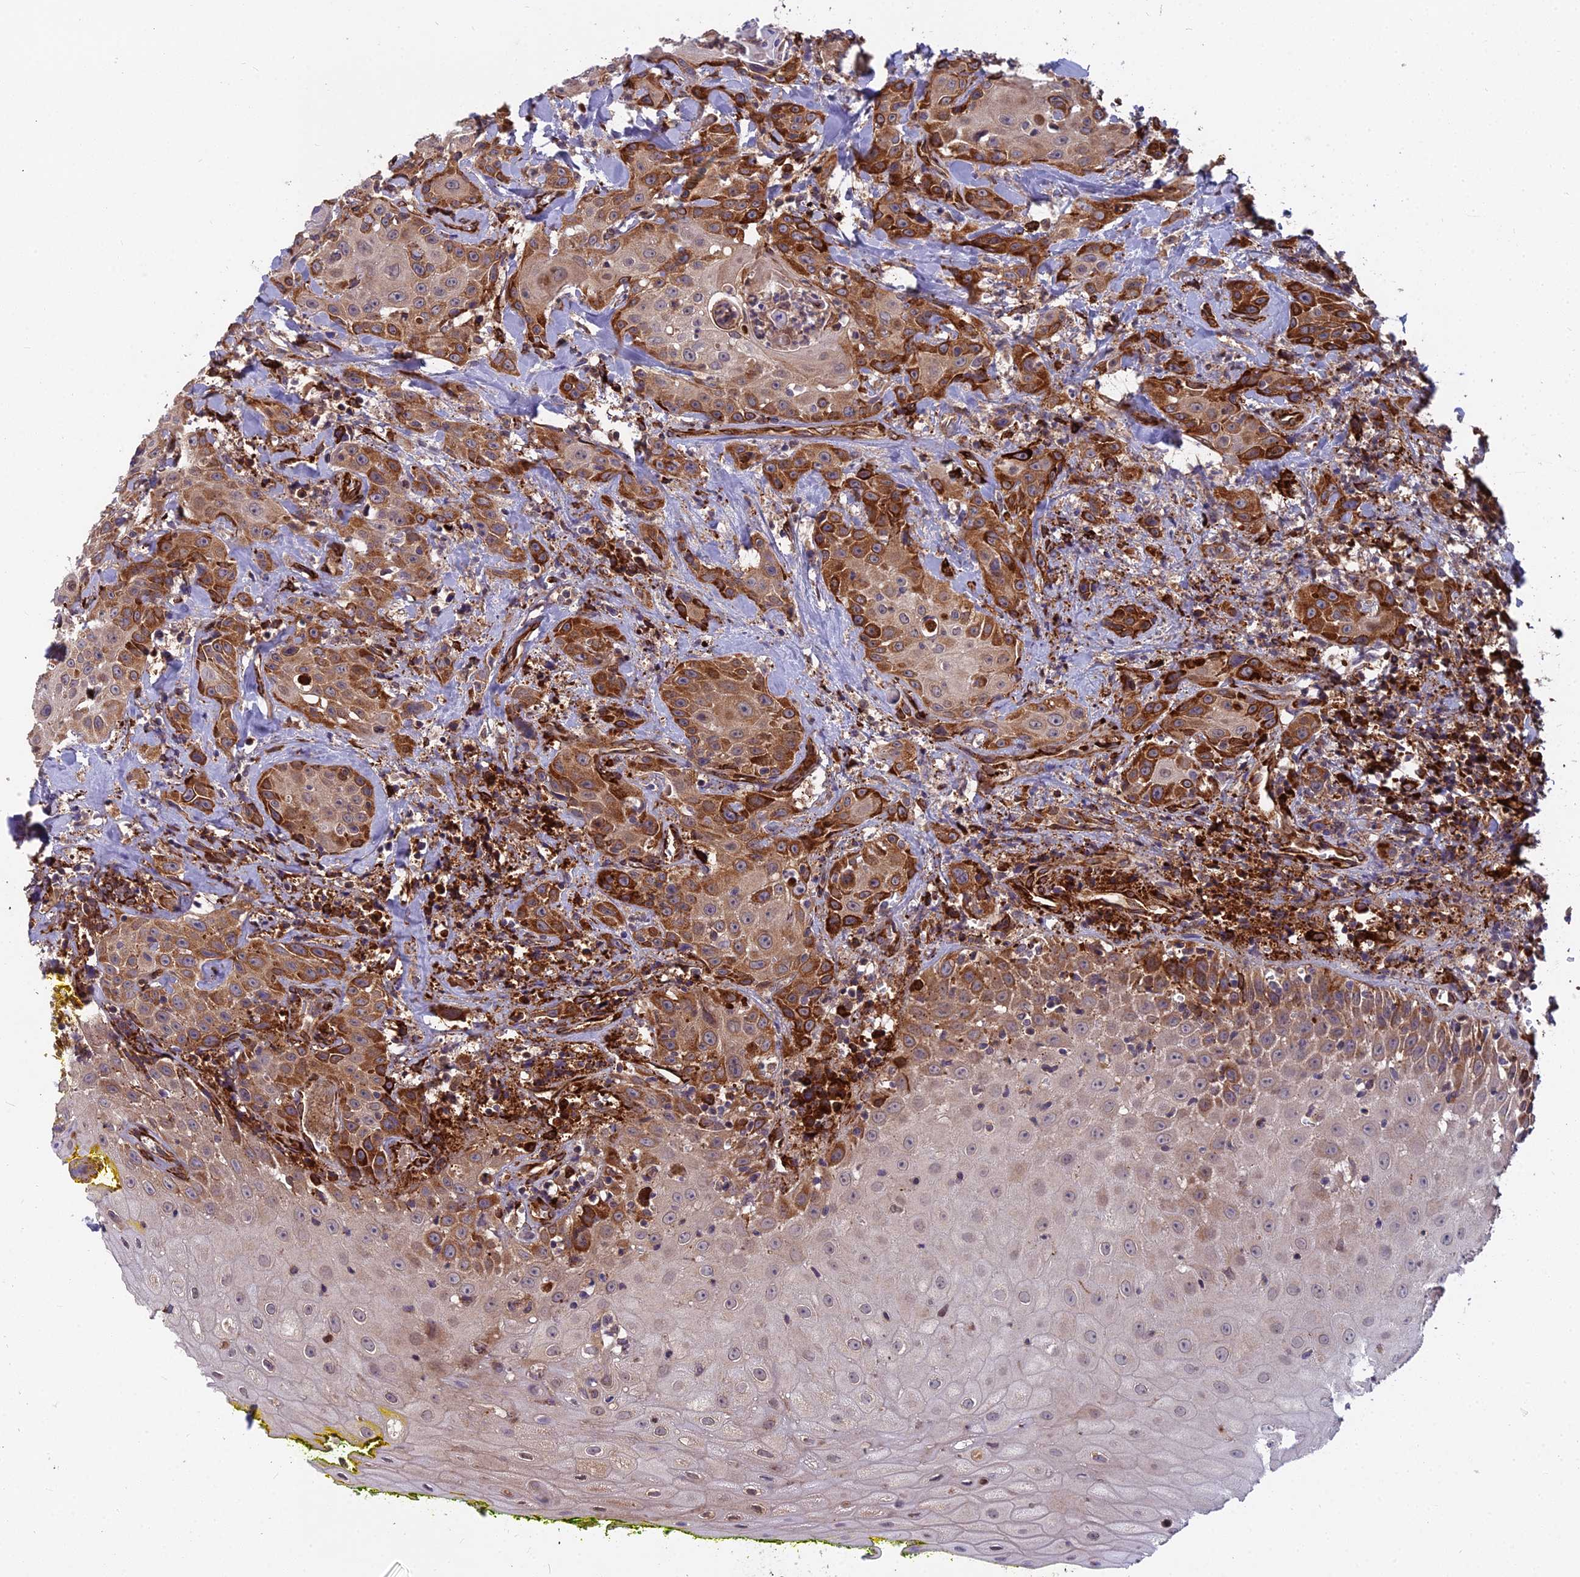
{"staining": {"intensity": "moderate", "quantity": "25%-75%", "location": "cytoplasmic/membranous"}, "tissue": "head and neck cancer", "cell_type": "Tumor cells", "image_type": "cancer", "snomed": [{"axis": "morphology", "description": "Squamous cell carcinoma, NOS"}, {"axis": "topography", "description": "Oral tissue"}, {"axis": "topography", "description": "Head-Neck"}], "caption": "Squamous cell carcinoma (head and neck) stained for a protein shows moderate cytoplasmic/membranous positivity in tumor cells.", "gene": "NDUFAF7", "patient": {"sex": "female", "age": 82}}